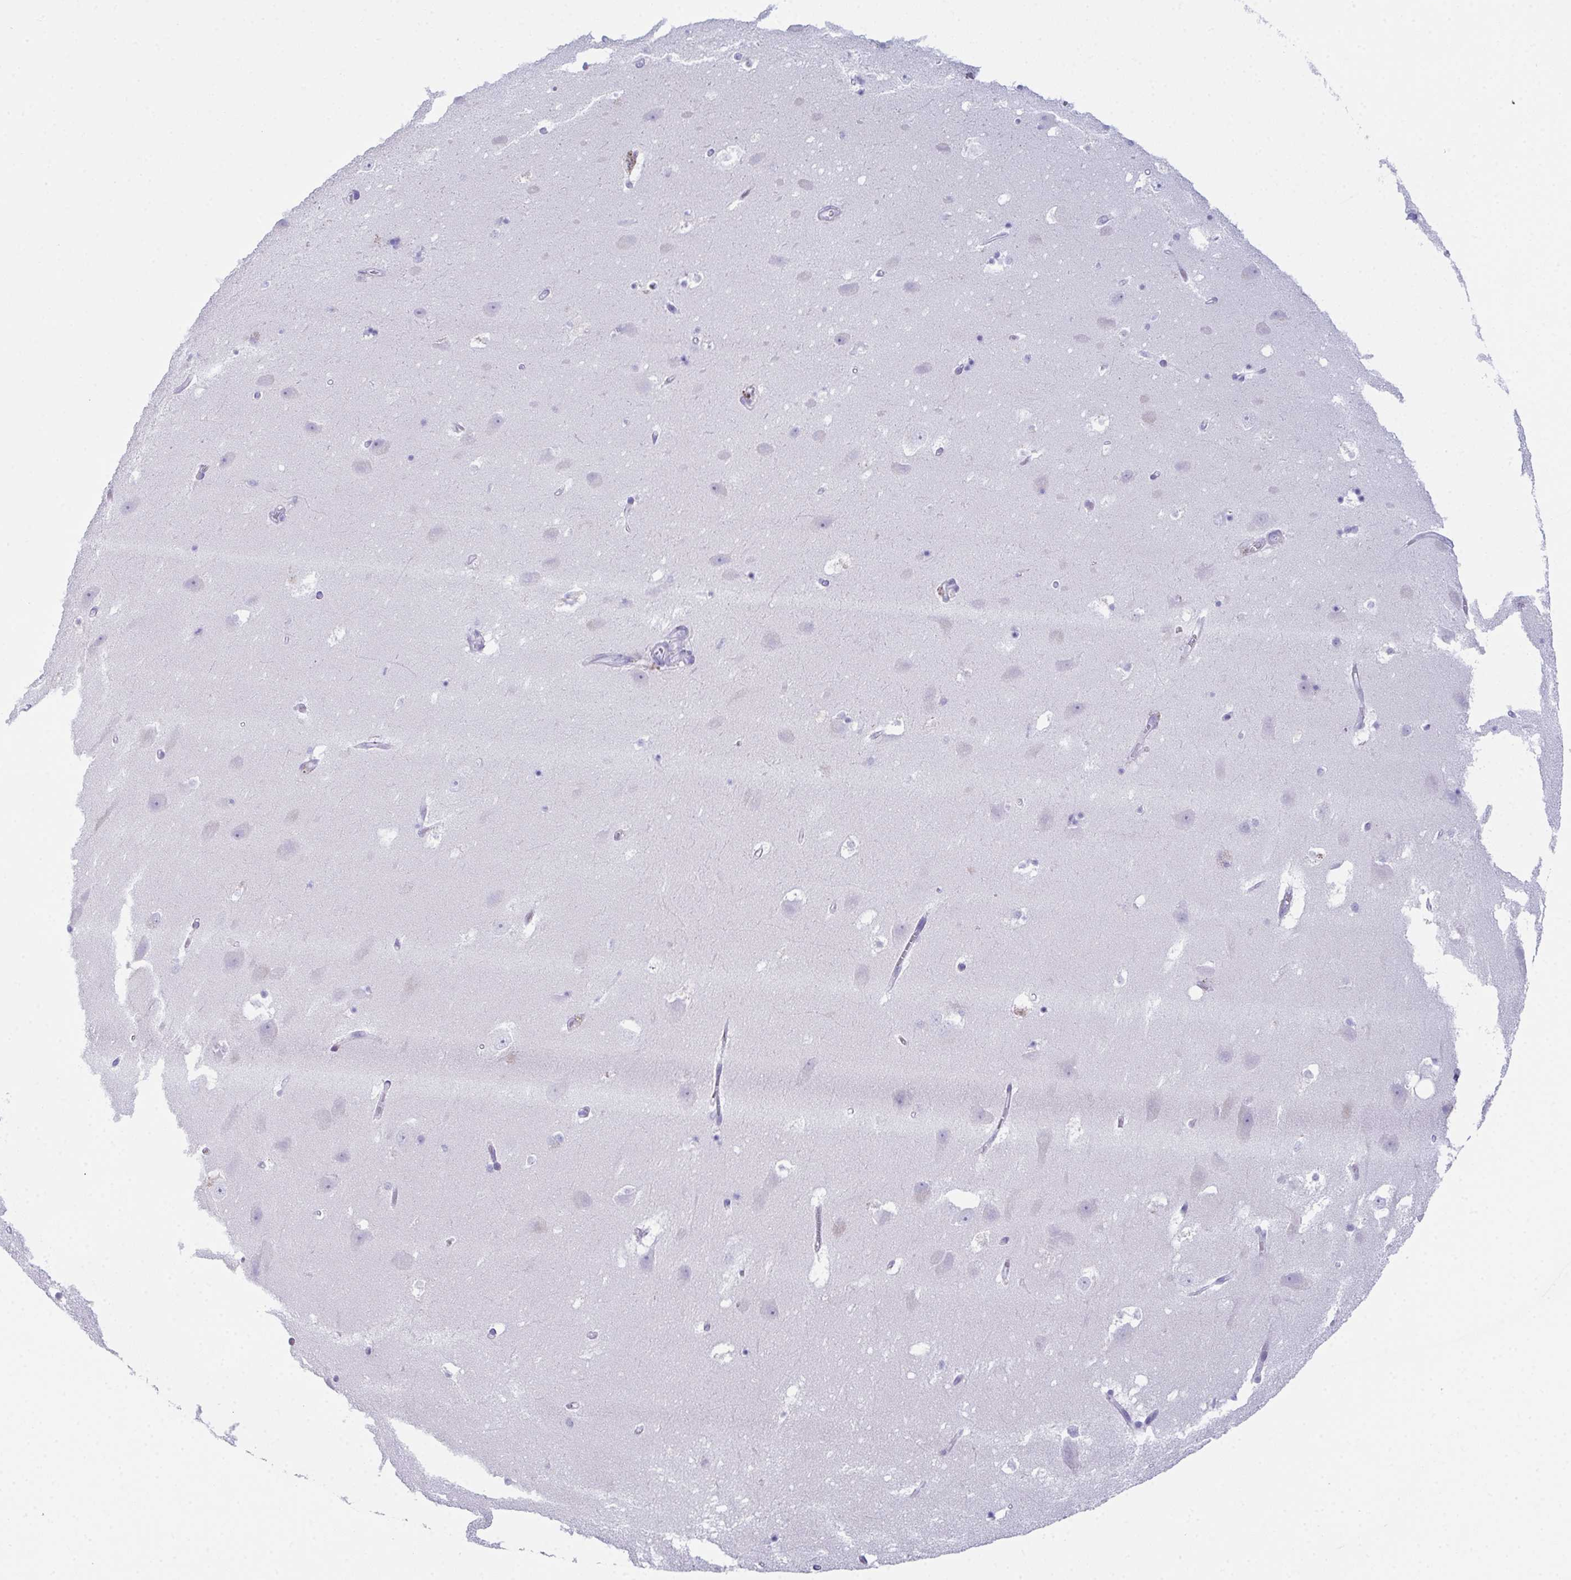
{"staining": {"intensity": "negative", "quantity": "none", "location": "none"}, "tissue": "hippocampus", "cell_type": "Glial cells", "image_type": "normal", "snomed": [{"axis": "morphology", "description": "Normal tissue, NOS"}, {"axis": "topography", "description": "Hippocampus"}], "caption": "Protein analysis of normal hippocampus shows no significant staining in glial cells.", "gene": "TEX19", "patient": {"sex": "male", "age": 58}}